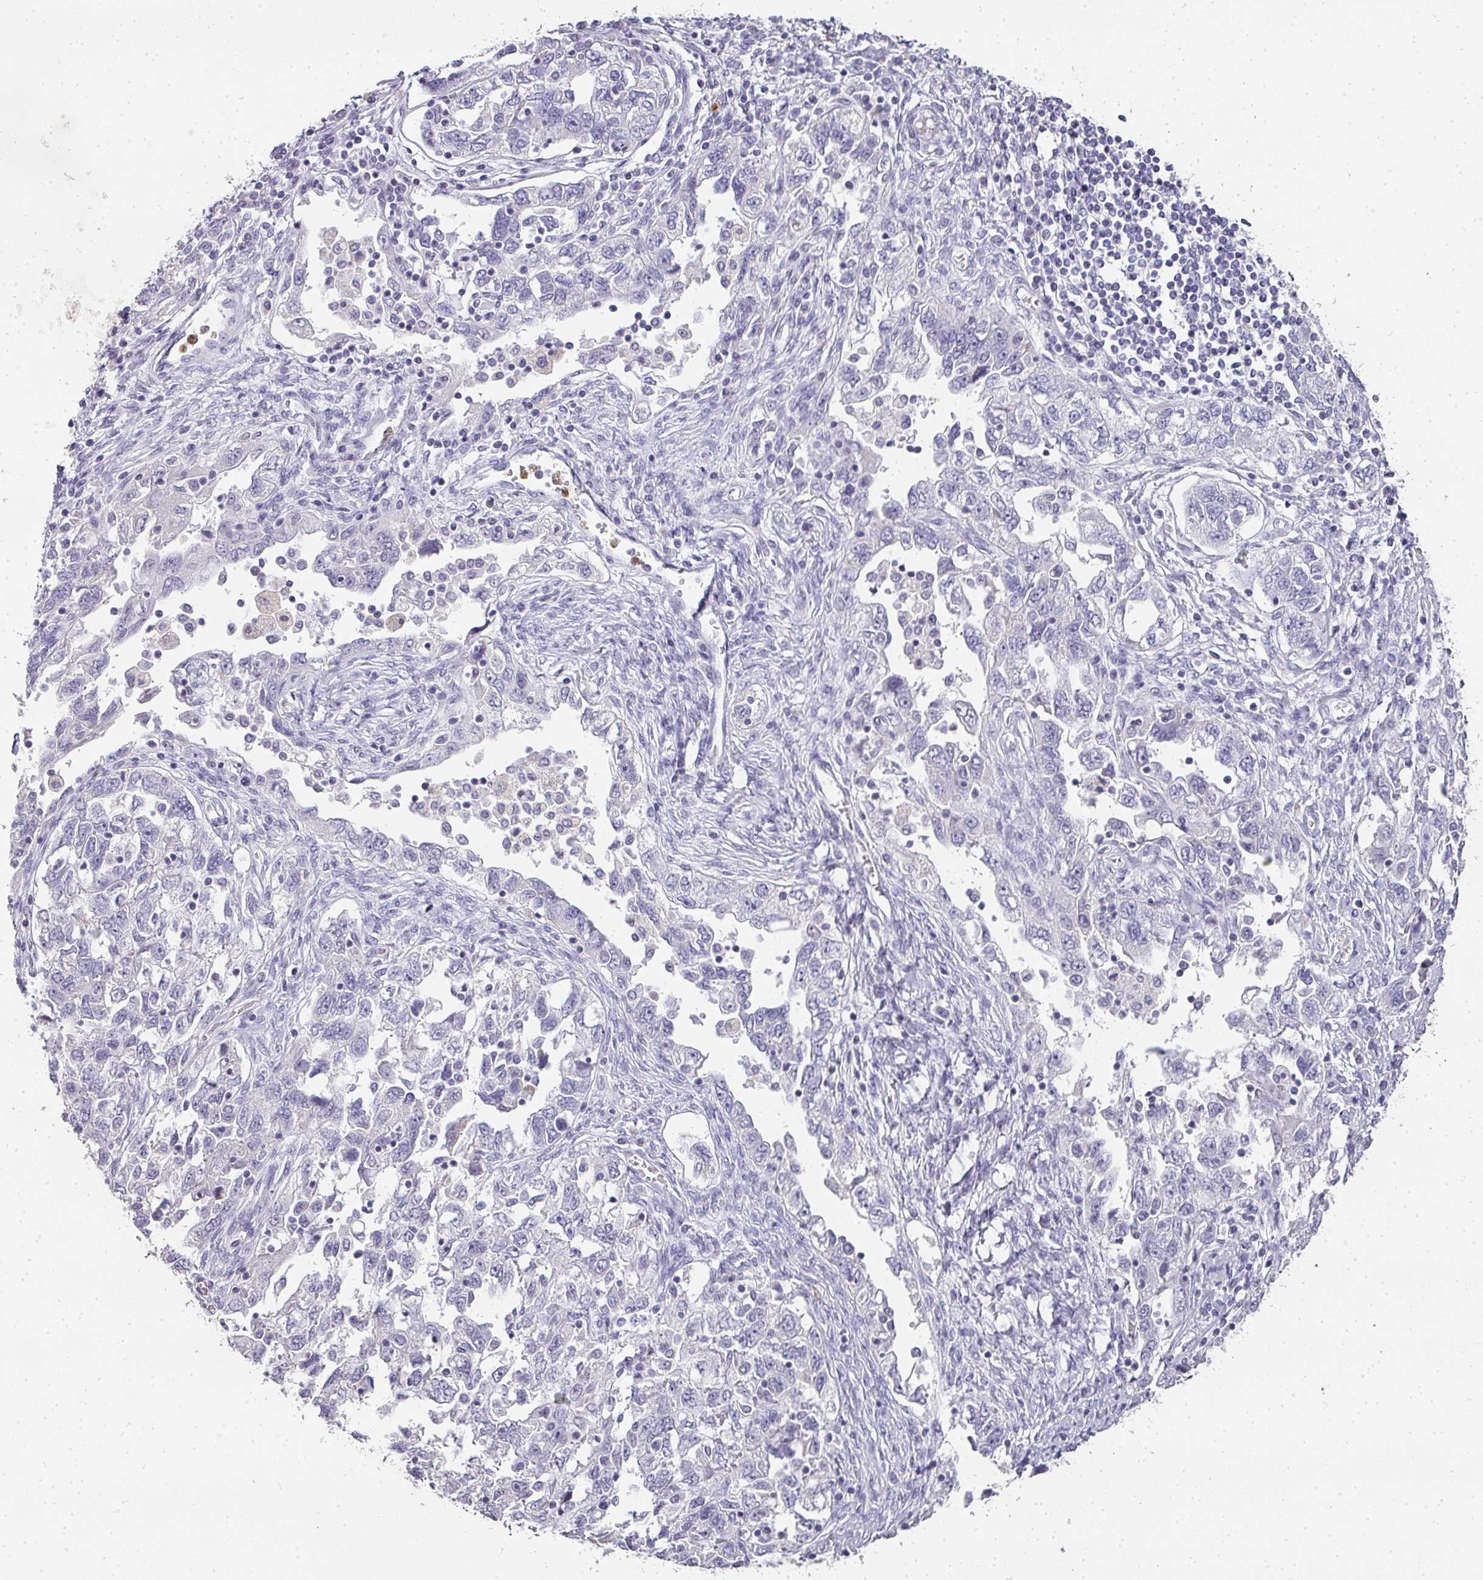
{"staining": {"intensity": "negative", "quantity": "none", "location": "none"}, "tissue": "ovarian cancer", "cell_type": "Tumor cells", "image_type": "cancer", "snomed": [{"axis": "morphology", "description": "Carcinoma, NOS"}, {"axis": "morphology", "description": "Cystadenocarcinoma, serous, NOS"}, {"axis": "topography", "description": "Ovary"}], "caption": "Tumor cells show no significant expression in ovarian serous cystadenocarcinoma.", "gene": "CAMP", "patient": {"sex": "female", "age": 69}}